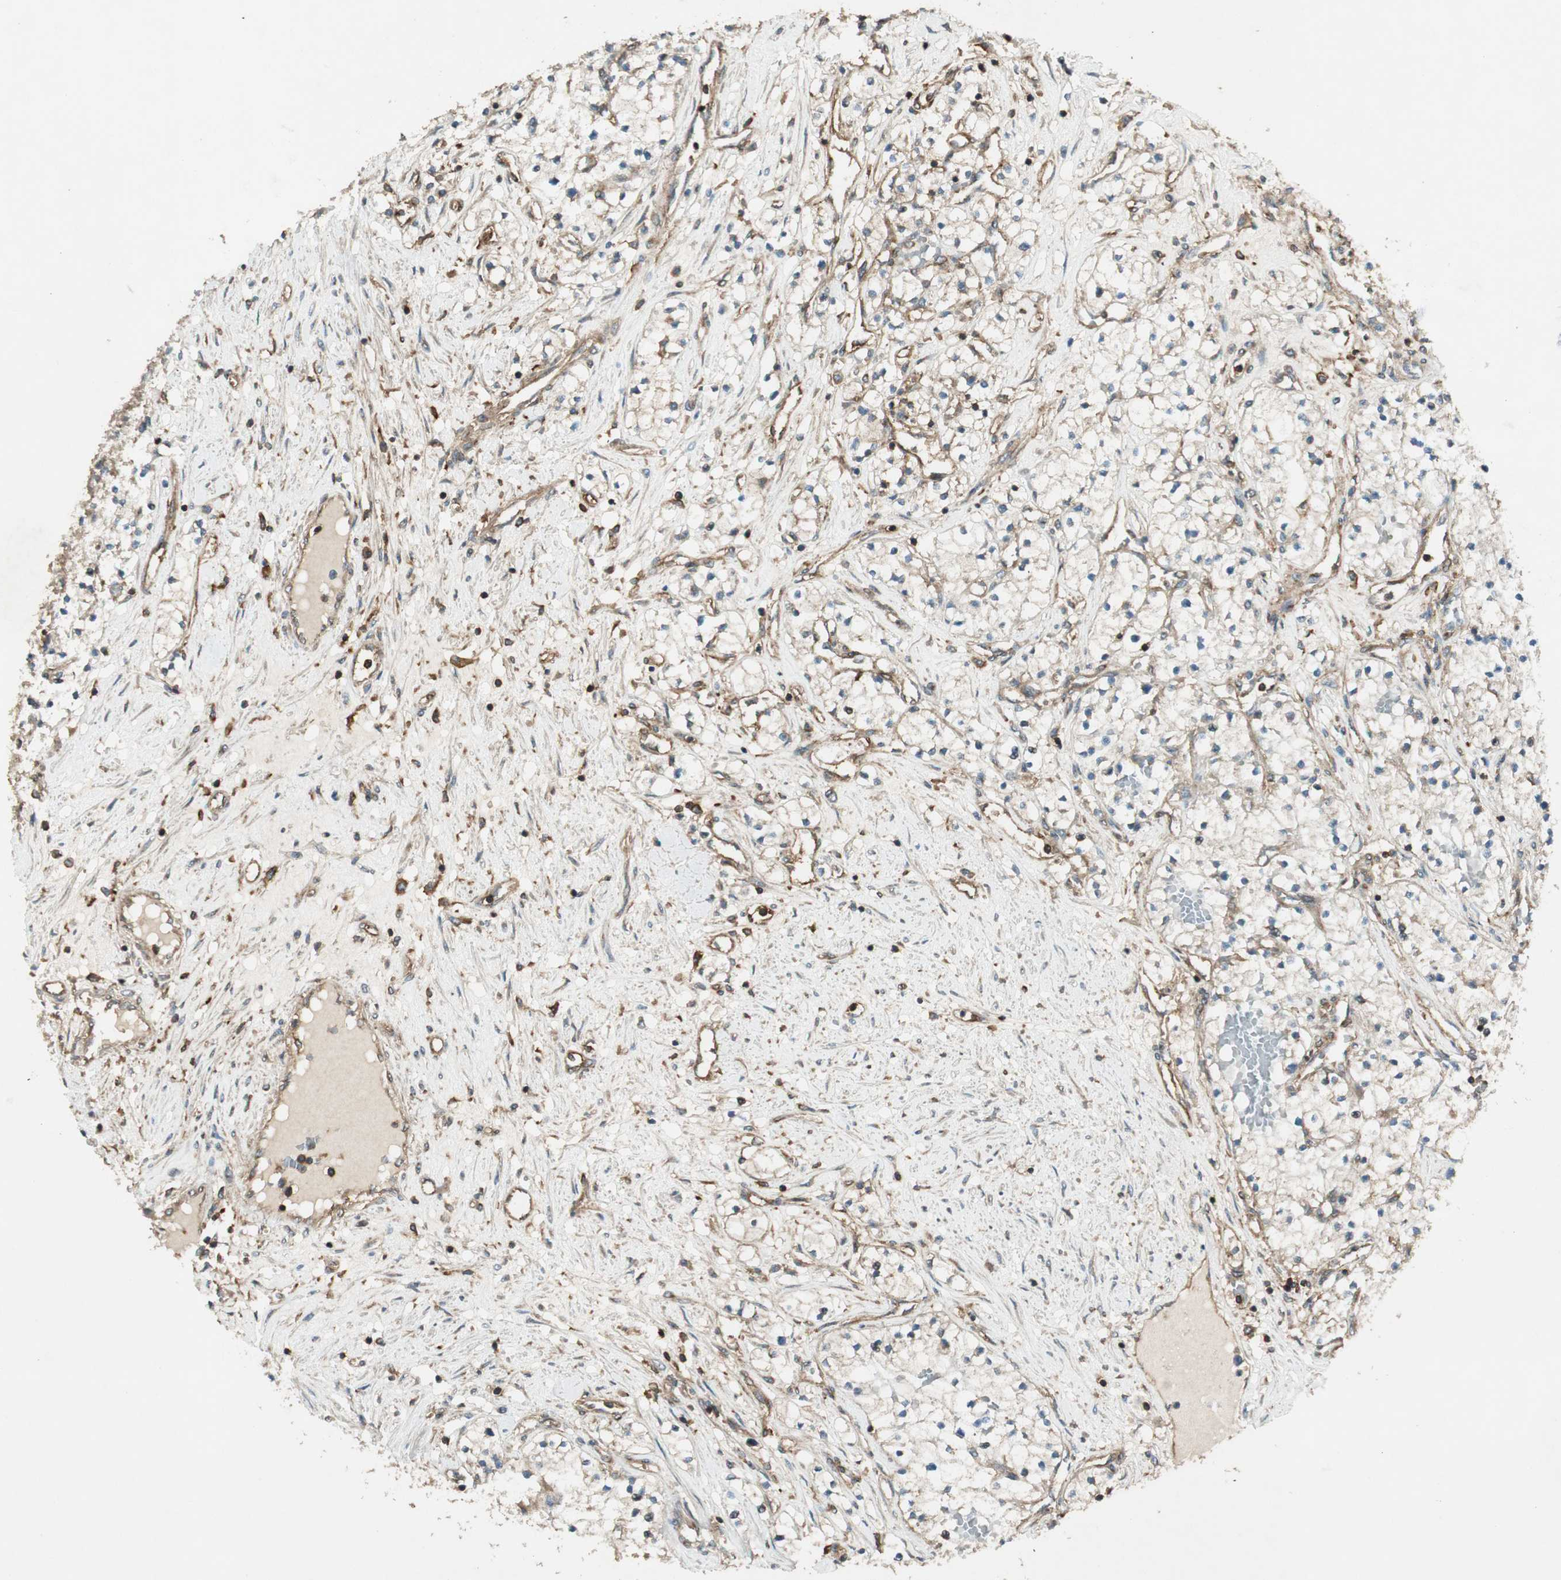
{"staining": {"intensity": "moderate", "quantity": "25%-75%", "location": "cytoplasmic/membranous"}, "tissue": "renal cancer", "cell_type": "Tumor cells", "image_type": "cancer", "snomed": [{"axis": "morphology", "description": "Adenocarcinoma, NOS"}, {"axis": "topography", "description": "Kidney"}], "caption": "High-power microscopy captured an immunohistochemistry (IHC) micrograph of renal adenocarcinoma, revealing moderate cytoplasmic/membranous positivity in about 25%-75% of tumor cells. (brown staining indicates protein expression, while blue staining denotes nuclei).", "gene": "BTN3A3", "patient": {"sex": "male", "age": 68}}